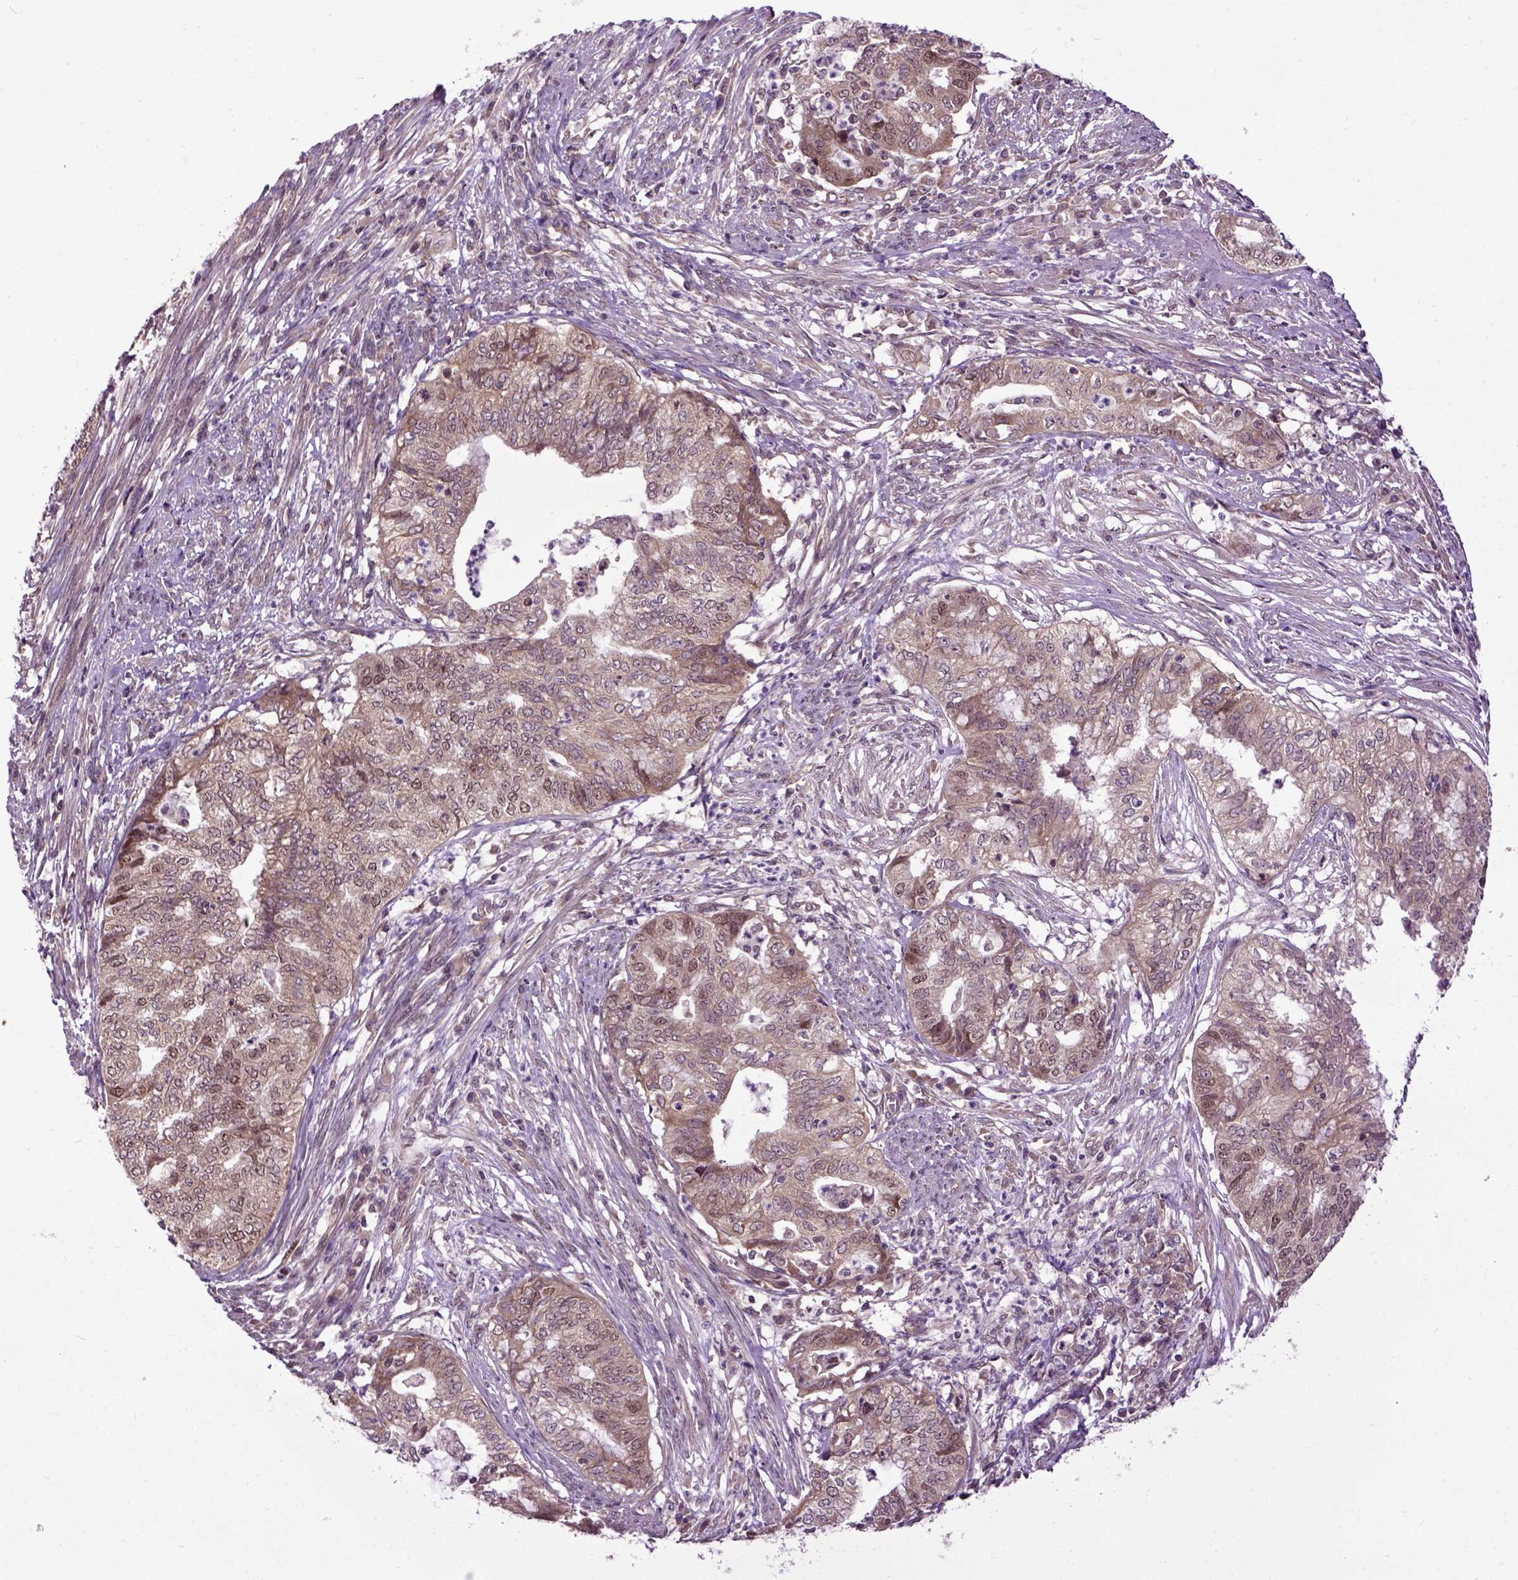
{"staining": {"intensity": "moderate", "quantity": ">75%", "location": "cytoplasmic/membranous,nuclear"}, "tissue": "endometrial cancer", "cell_type": "Tumor cells", "image_type": "cancer", "snomed": [{"axis": "morphology", "description": "Adenocarcinoma, NOS"}, {"axis": "topography", "description": "Endometrium"}], "caption": "Immunohistochemical staining of human endometrial cancer shows moderate cytoplasmic/membranous and nuclear protein staining in approximately >75% of tumor cells.", "gene": "WDR48", "patient": {"sex": "female", "age": 79}}